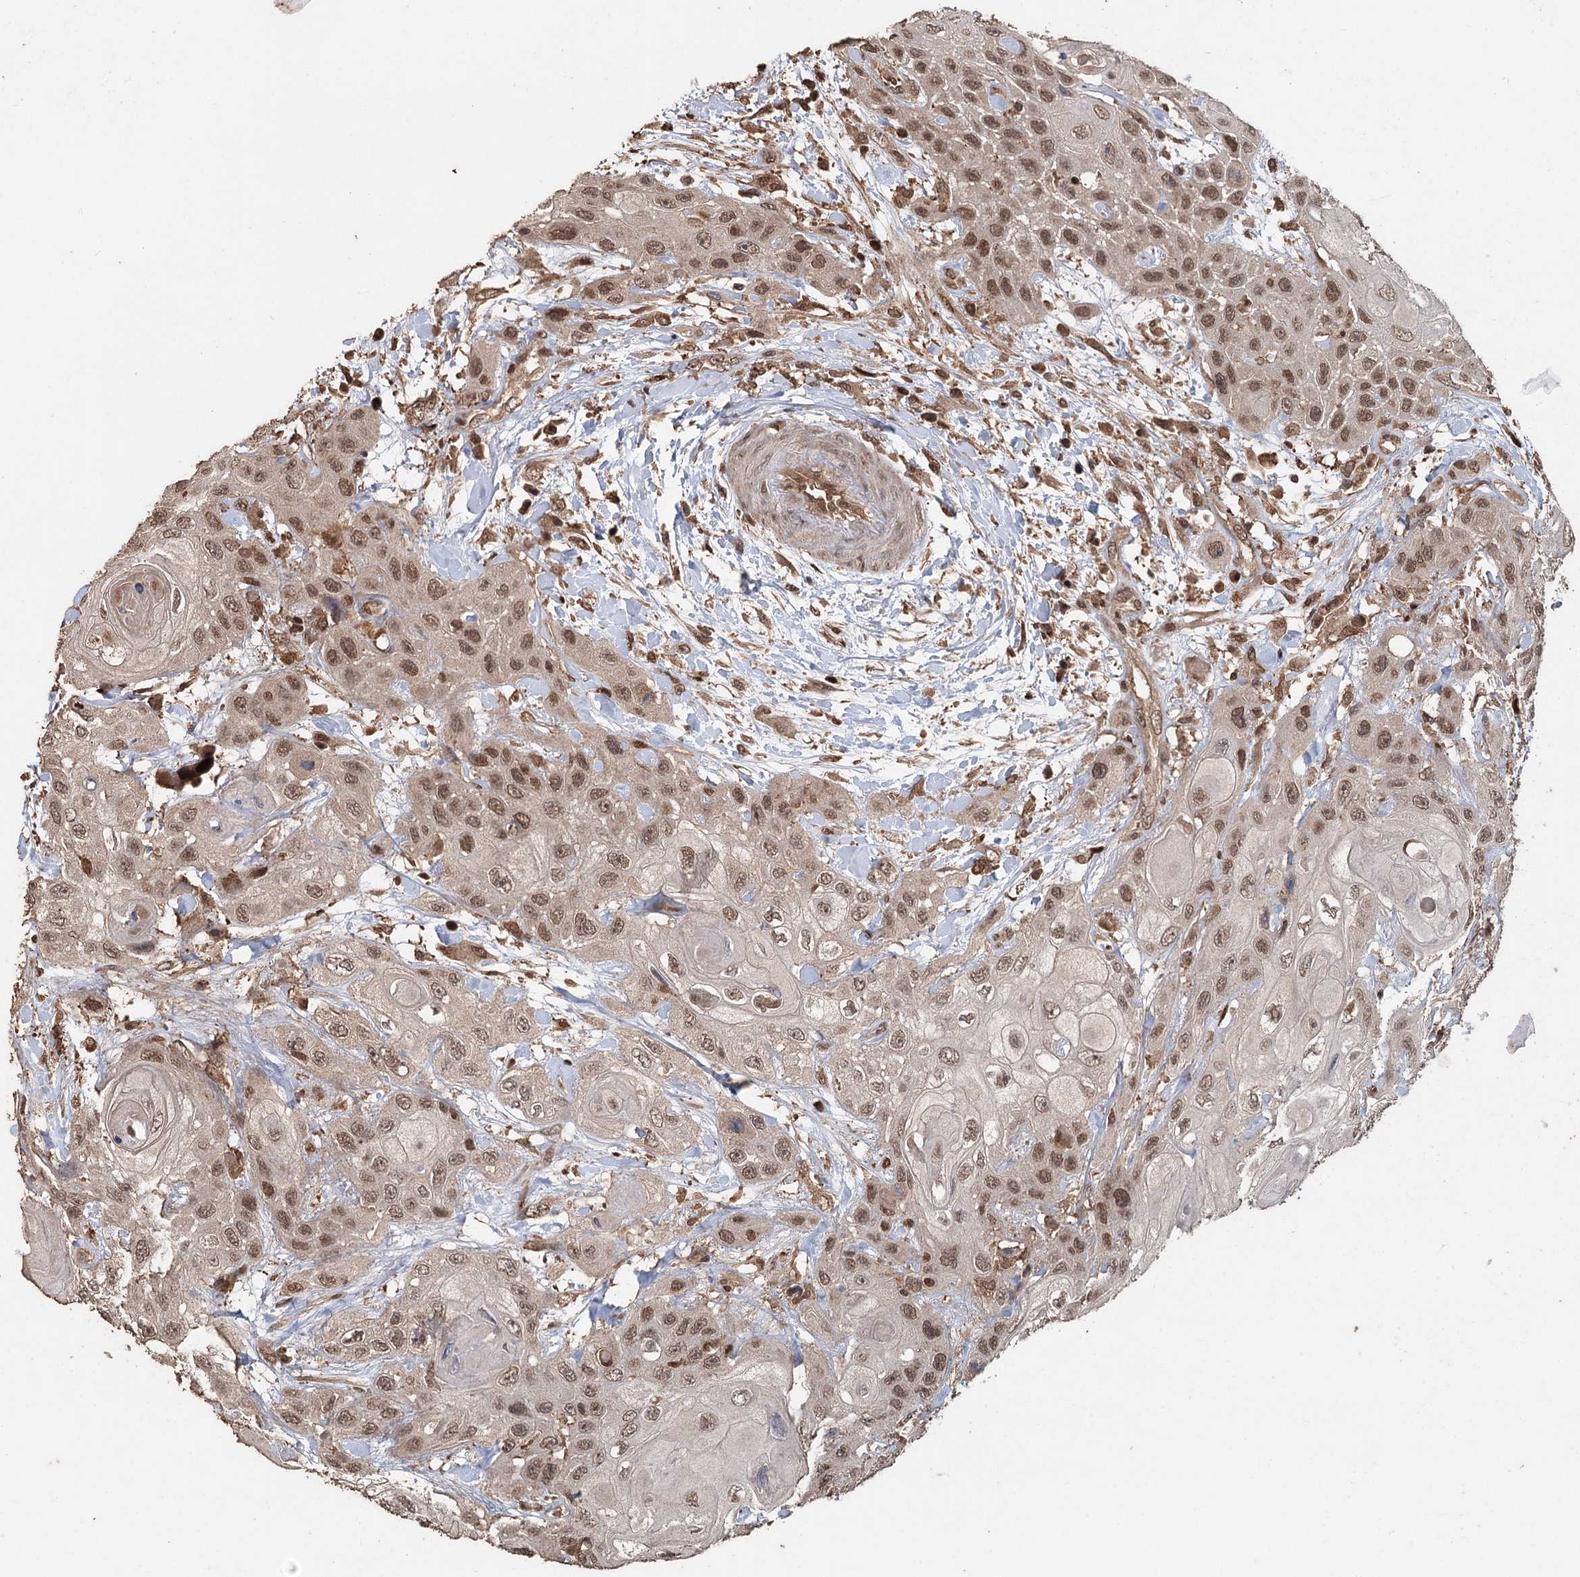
{"staining": {"intensity": "moderate", "quantity": ">75%", "location": "nuclear"}, "tissue": "head and neck cancer", "cell_type": "Tumor cells", "image_type": "cancer", "snomed": [{"axis": "morphology", "description": "Squamous cell carcinoma, NOS"}, {"axis": "topography", "description": "Head-Neck"}], "caption": "IHC (DAB) staining of human head and neck cancer (squamous cell carcinoma) demonstrates moderate nuclear protein staining in approximately >75% of tumor cells.", "gene": "FBXO7", "patient": {"sex": "female", "age": 43}}